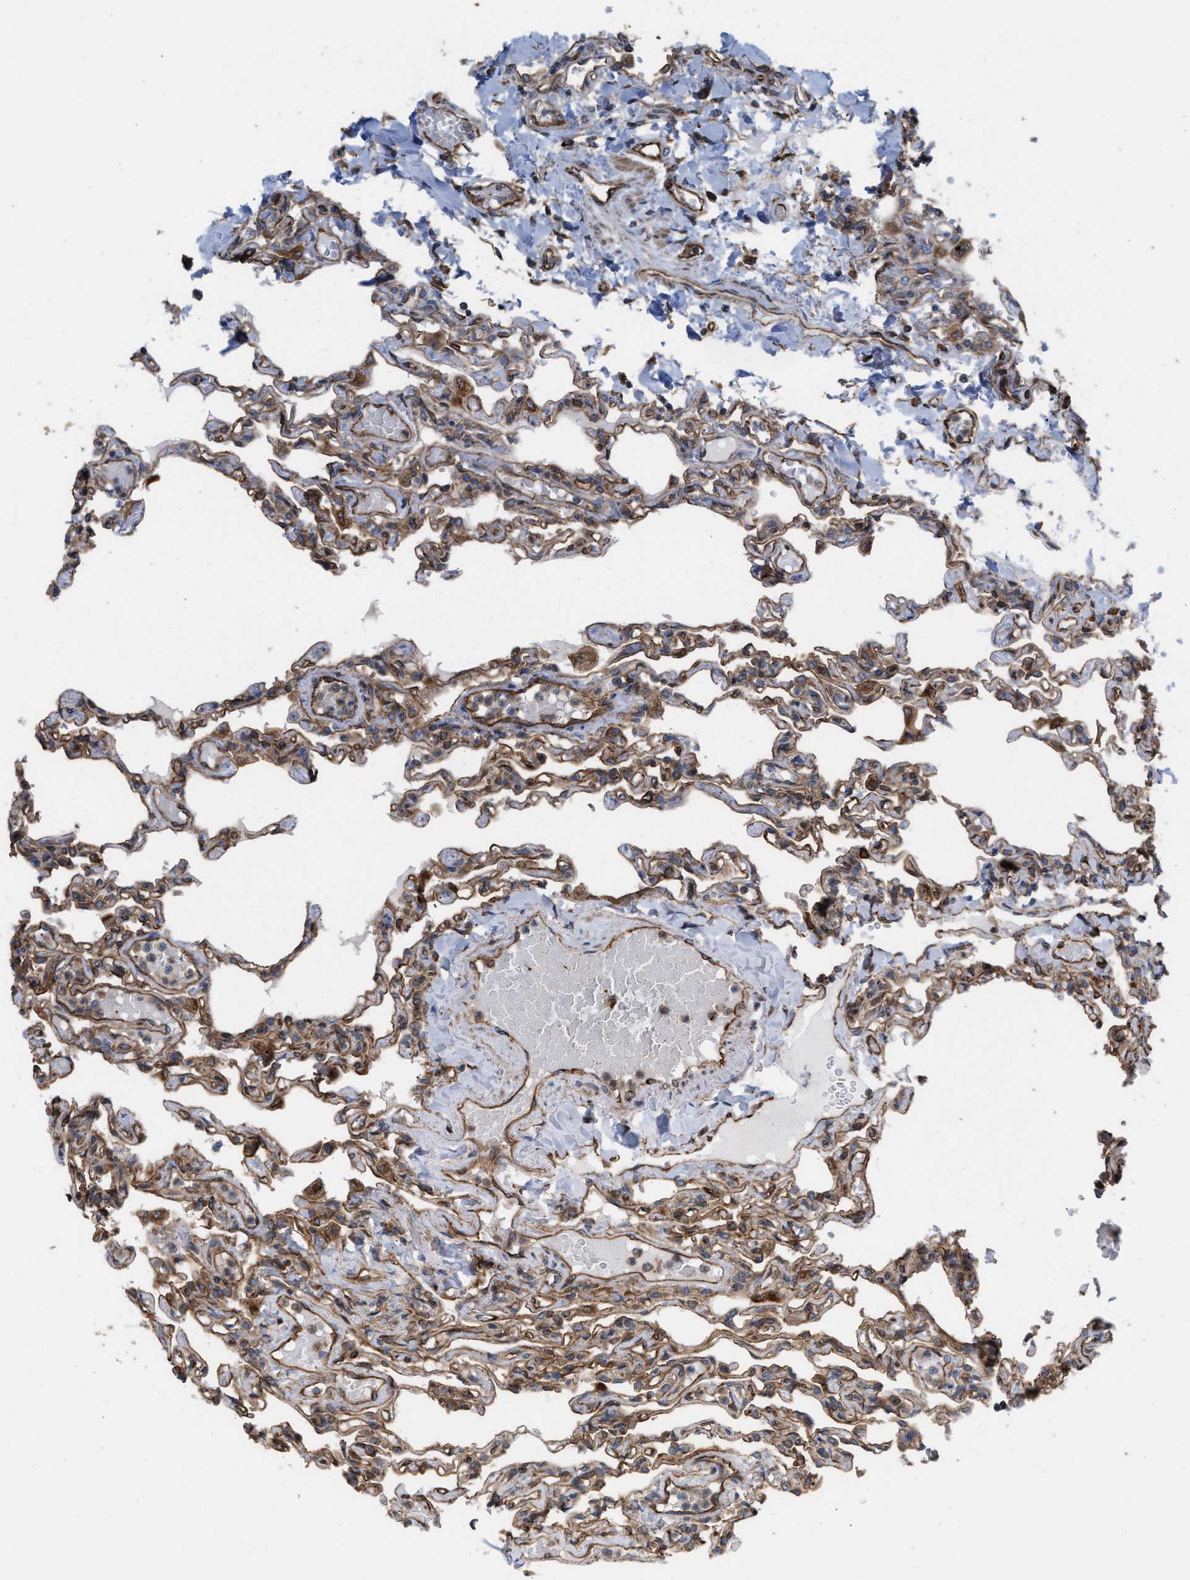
{"staining": {"intensity": "moderate", "quantity": ">75%", "location": "cytoplasmic/membranous"}, "tissue": "lung", "cell_type": "Alveolar cells", "image_type": "normal", "snomed": [{"axis": "morphology", "description": "Normal tissue, NOS"}, {"axis": "topography", "description": "Lung"}], "caption": "IHC image of normal lung: lung stained using immunohistochemistry shows medium levels of moderate protein expression localized specifically in the cytoplasmic/membranous of alveolar cells, appearing as a cytoplasmic/membranous brown color.", "gene": "EPS15L1", "patient": {"sex": "male", "age": 21}}